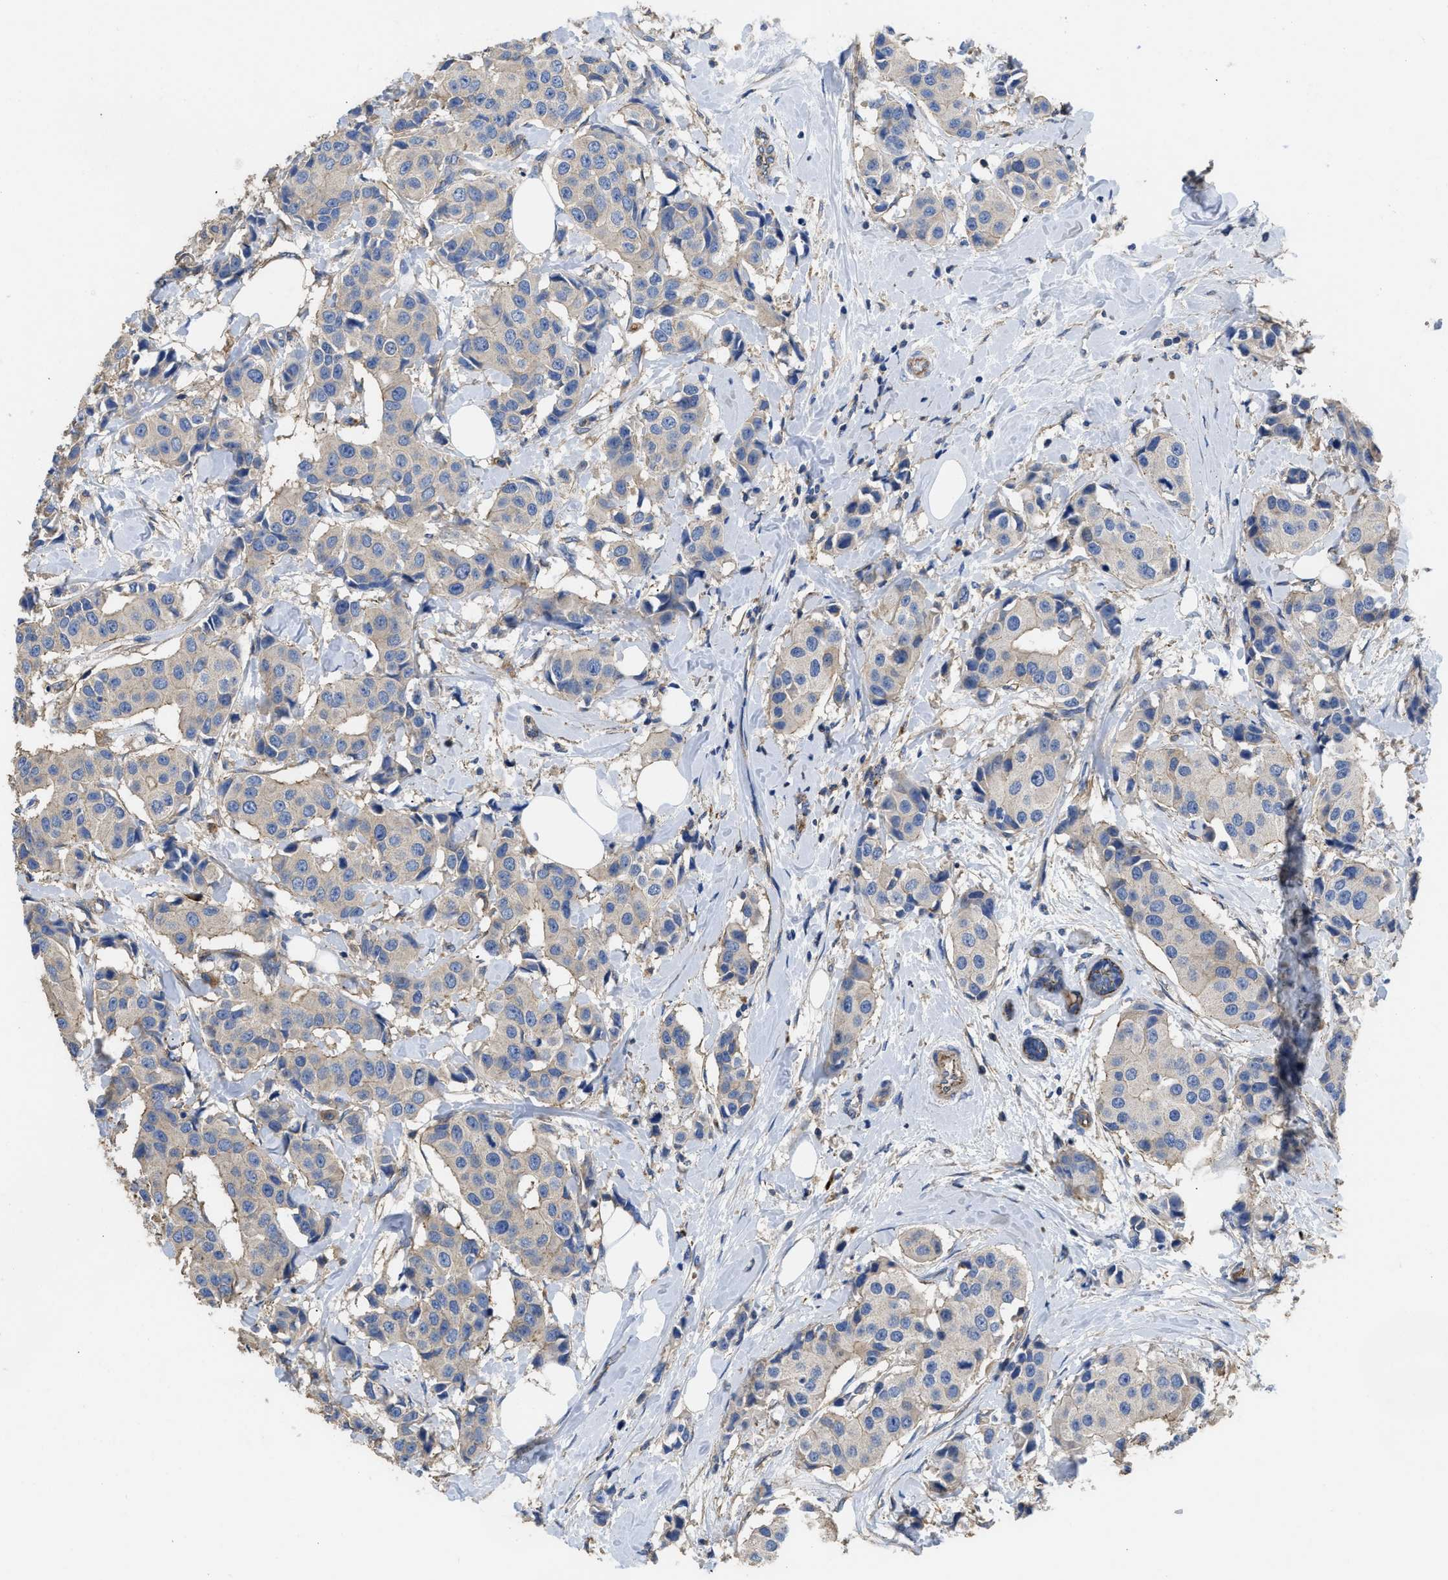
{"staining": {"intensity": "weak", "quantity": "<25%", "location": "cytoplasmic/membranous"}, "tissue": "breast cancer", "cell_type": "Tumor cells", "image_type": "cancer", "snomed": [{"axis": "morphology", "description": "Normal tissue, NOS"}, {"axis": "morphology", "description": "Duct carcinoma"}, {"axis": "topography", "description": "Breast"}], "caption": "DAB (3,3'-diaminobenzidine) immunohistochemical staining of human breast cancer reveals no significant staining in tumor cells. Brightfield microscopy of immunohistochemistry (IHC) stained with DAB (brown) and hematoxylin (blue), captured at high magnification.", "gene": "USP4", "patient": {"sex": "female", "age": 39}}